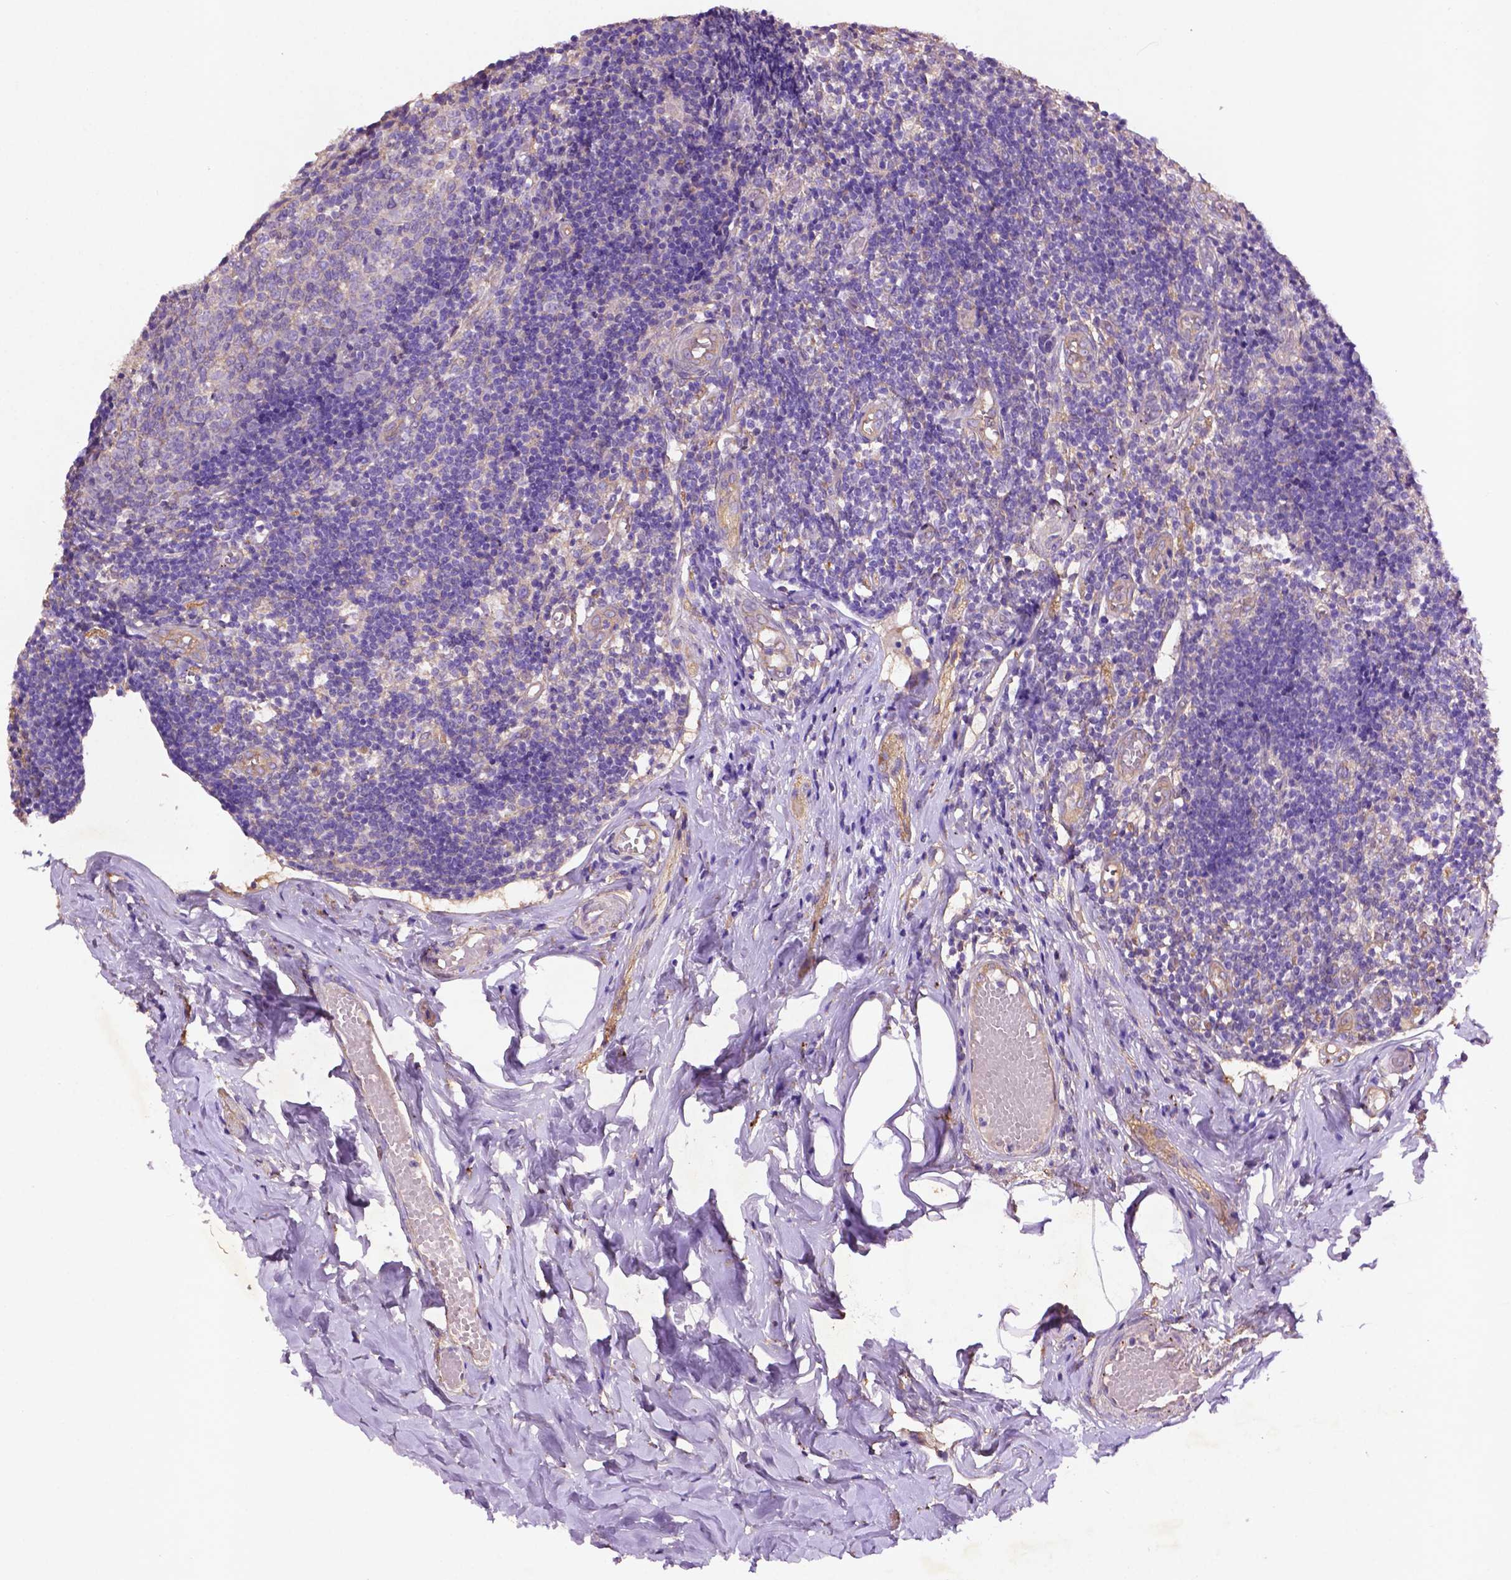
{"staining": {"intensity": "strong", "quantity": "<25%", "location": "cytoplasmic/membranous"}, "tissue": "appendix", "cell_type": "Glandular cells", "image_type": "normal", "snomed": [{"axis": "morphology", "description": "Normal tissue, NOS"}, {"axis": "topography", "description": "Appendix"}], "caption": "A photomicrograph of human appendix stained for a protein reveals strong cytoplasmic/membranous brown staining in glandular cells. The protein of interest is shown in brown color, while the nuclei are stained blue.", "gene": "GDPD5", "patient": {"sex": "female", "age": 32}}